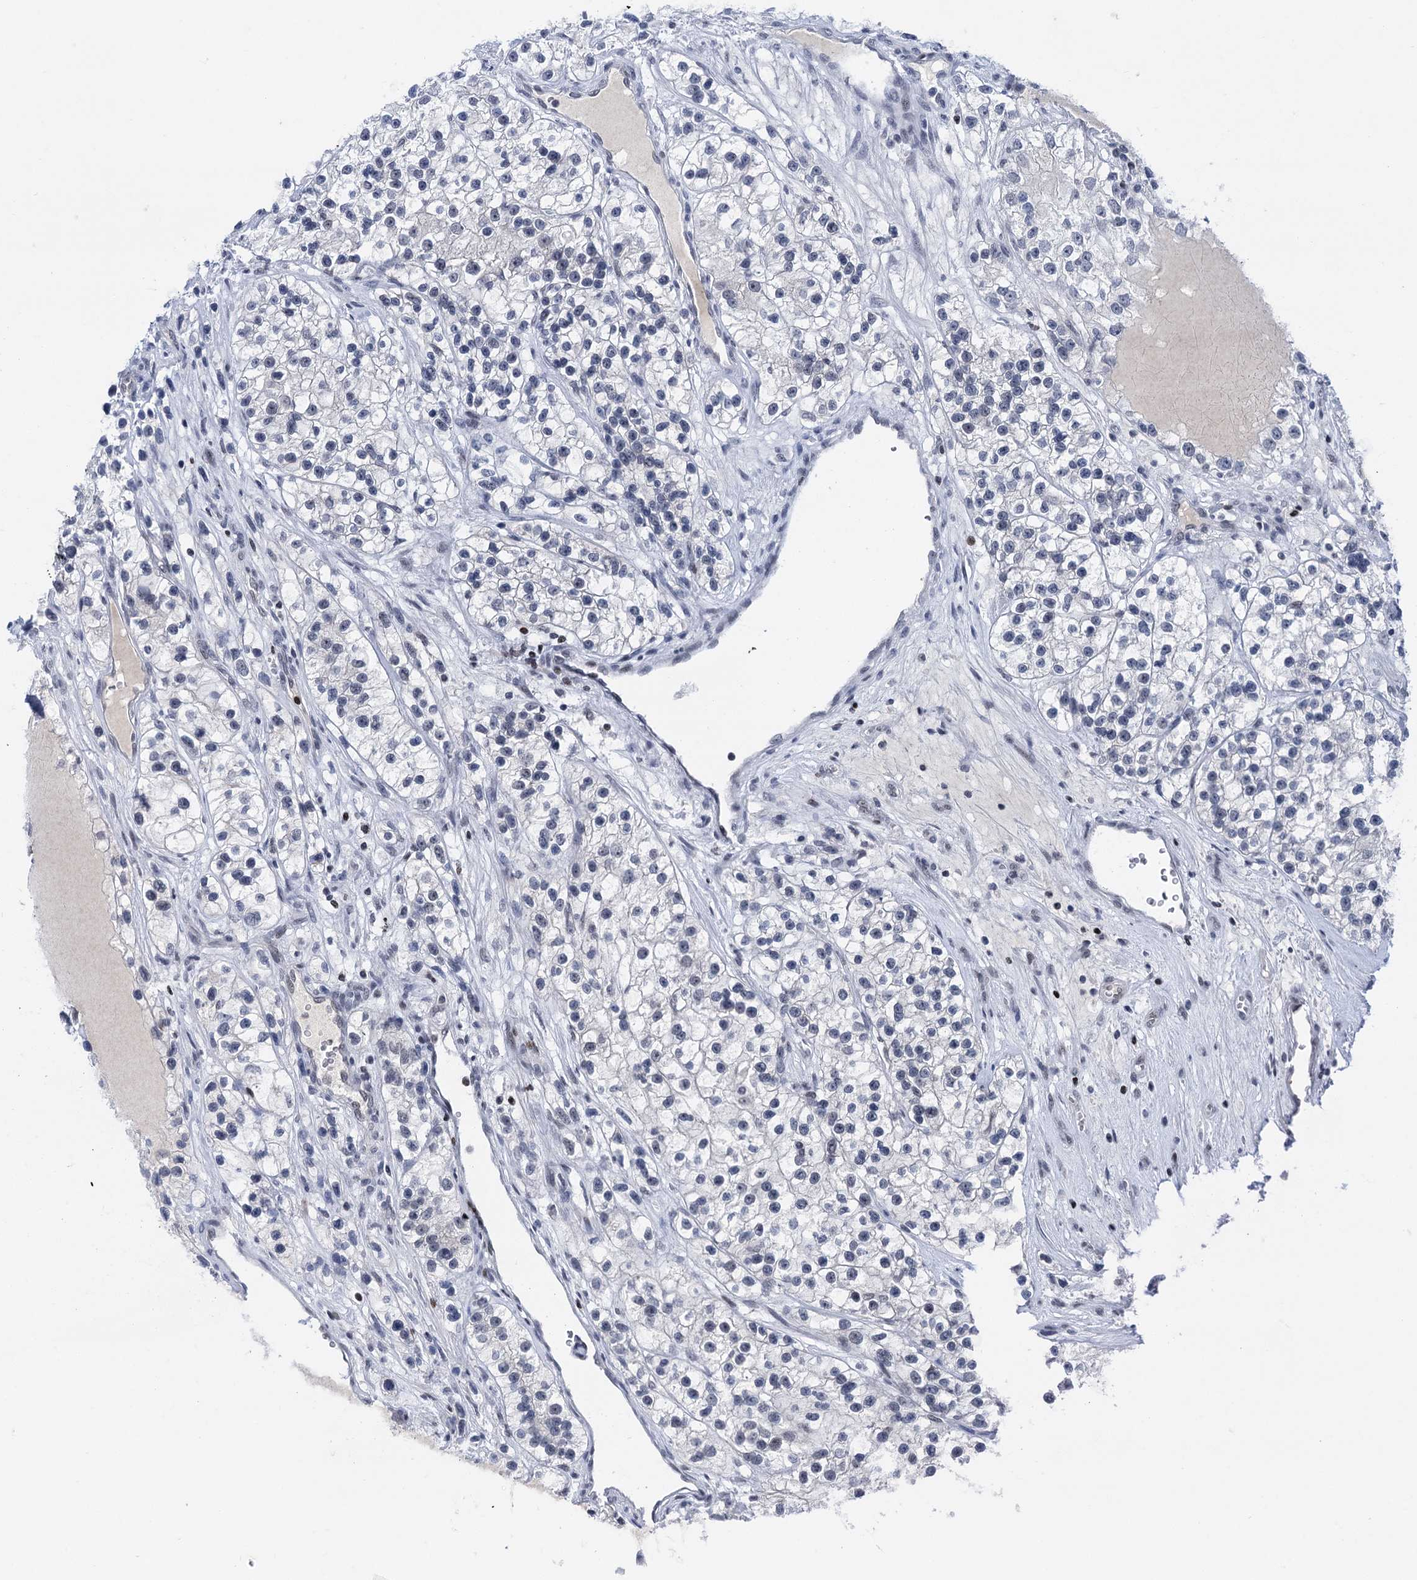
{"staining": {"intensity": "negative", "quantity": "none", "location": "none"}, "tissue": "renal cancer", "cell_type": "Tumor cells", "image_type": "cancer", "snomed": [{"axis": "morphology", "description": "Adenocarcinoma, NOS"}, {"axis": "topography", "description": "Kidney"}], "caption": "This is an immunohistochemistry (IHC) image of renal adenocarcinoma. There is no positivity in tumor cells.", "gene": "ZCCHC10", "patient": {"sex": "female", "age": 57}}